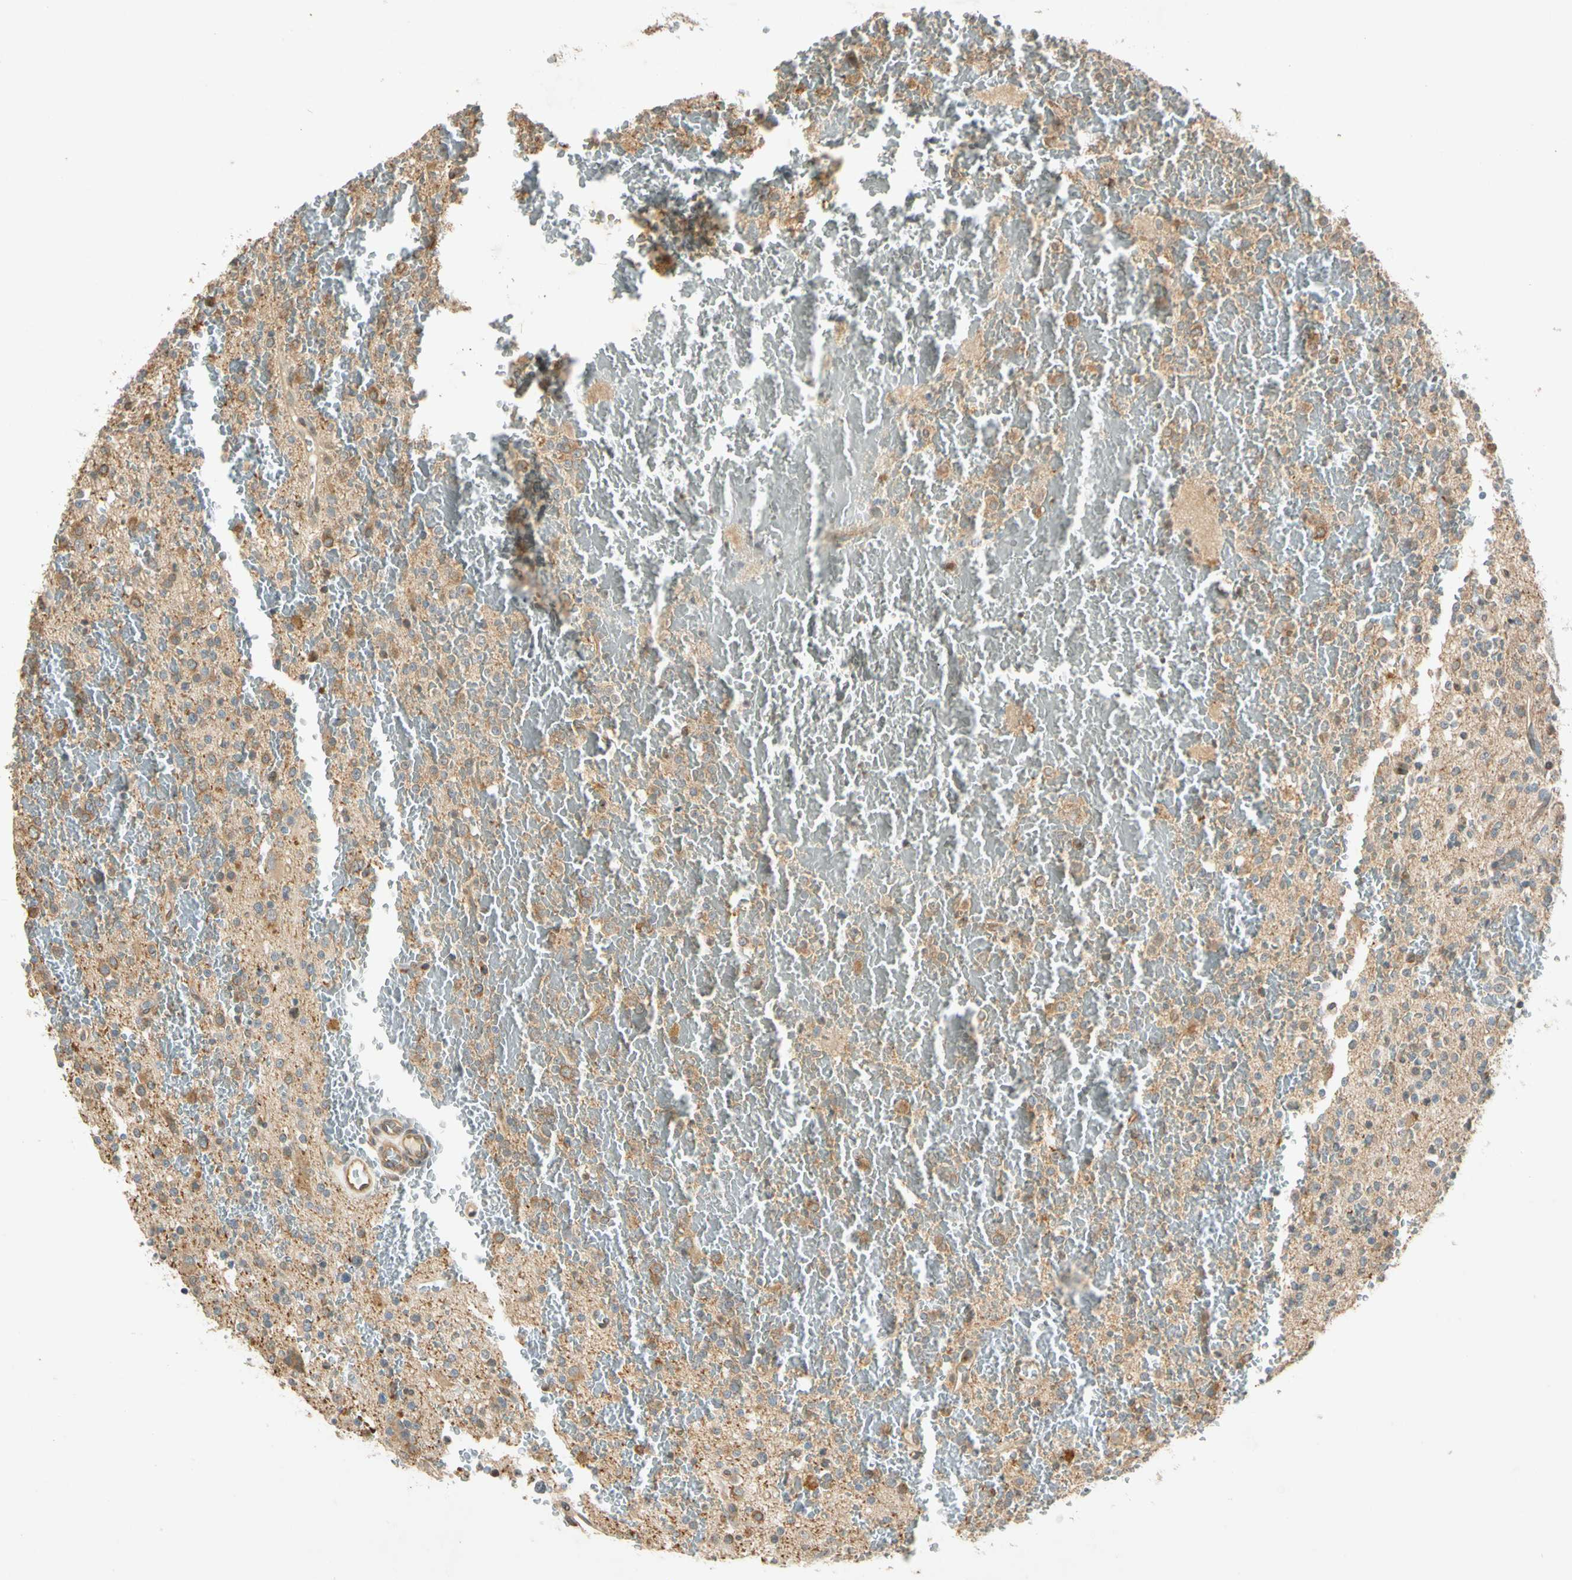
{"staining": {"intensity": "moderate", "quantity": ">75%", "location": "cytoplasmic/membranous"}, "tissue": "glioma", "cell_type": "Tumor cells", "image_type": "cancer", "snomed": [{"axis": "morphology", "description": "Glioma, malignant, High grade"}, {"axis": "topography", "description": "Brain"}], "caption": "Tumor cells reveal moderate cytoplasmic/membranous staining in about >75% of cells in glioma.", "gene": "RPS6KB2", "patient": {"sex": "male", "age": 47}}